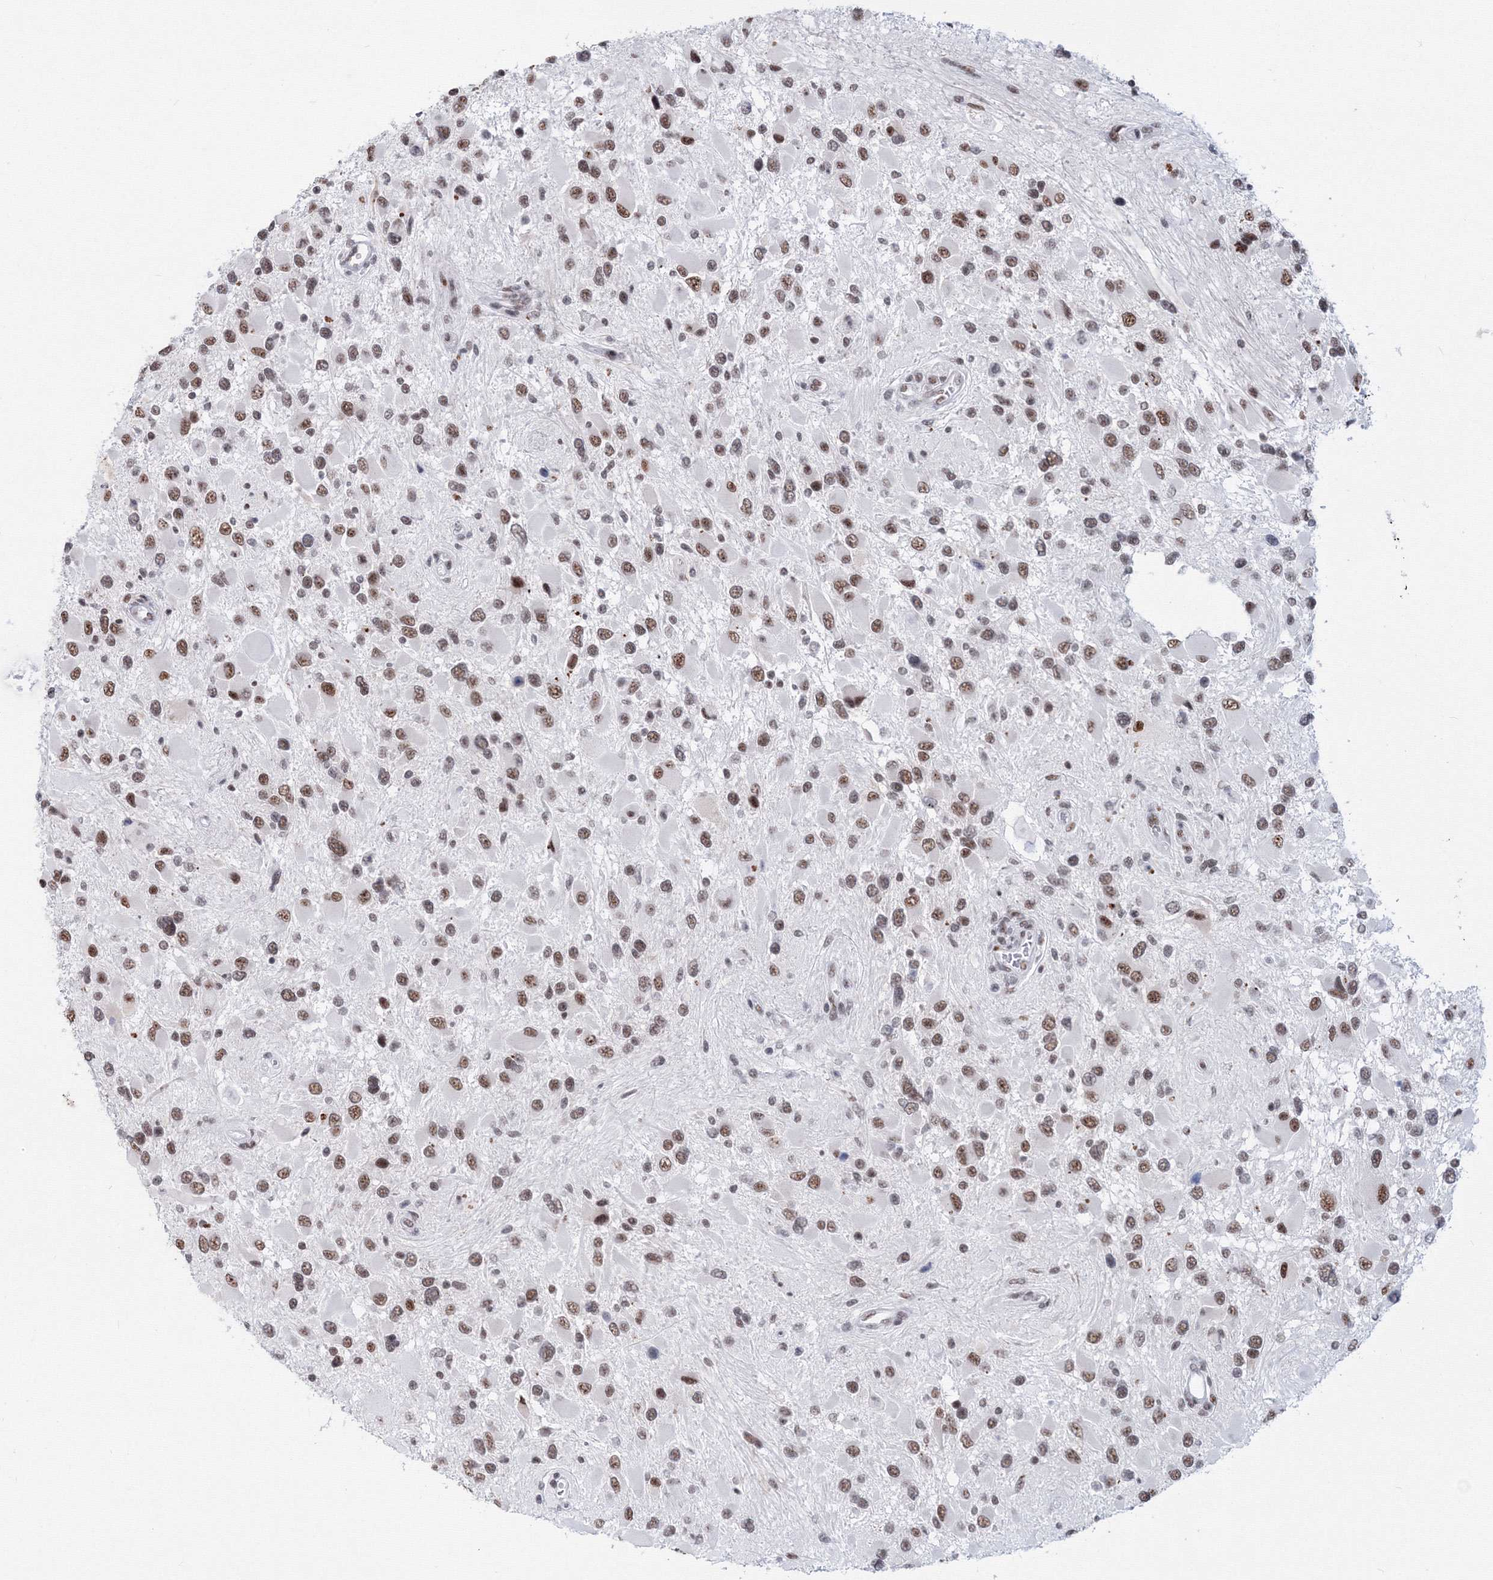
{"staining": {"intensity": "moderate", "quantity": ">75%", "location": "nuclear"}, "tissue": "glioma", "cell_type": "Tumor cells", "image_type": "cancer", "snomed": [{"axis": "morphology", "description": "Glioma, malignant, High grade"}, {"axis": "topography", "description": "Brain"}], "caption": "Approximately >75% of tumor cells in glioma show moderate nuclear protein positivity as visualized by brown immunohistochemical staining.", "gene": "SF3B6", "patient": {"sex": "male", "age": 53}}